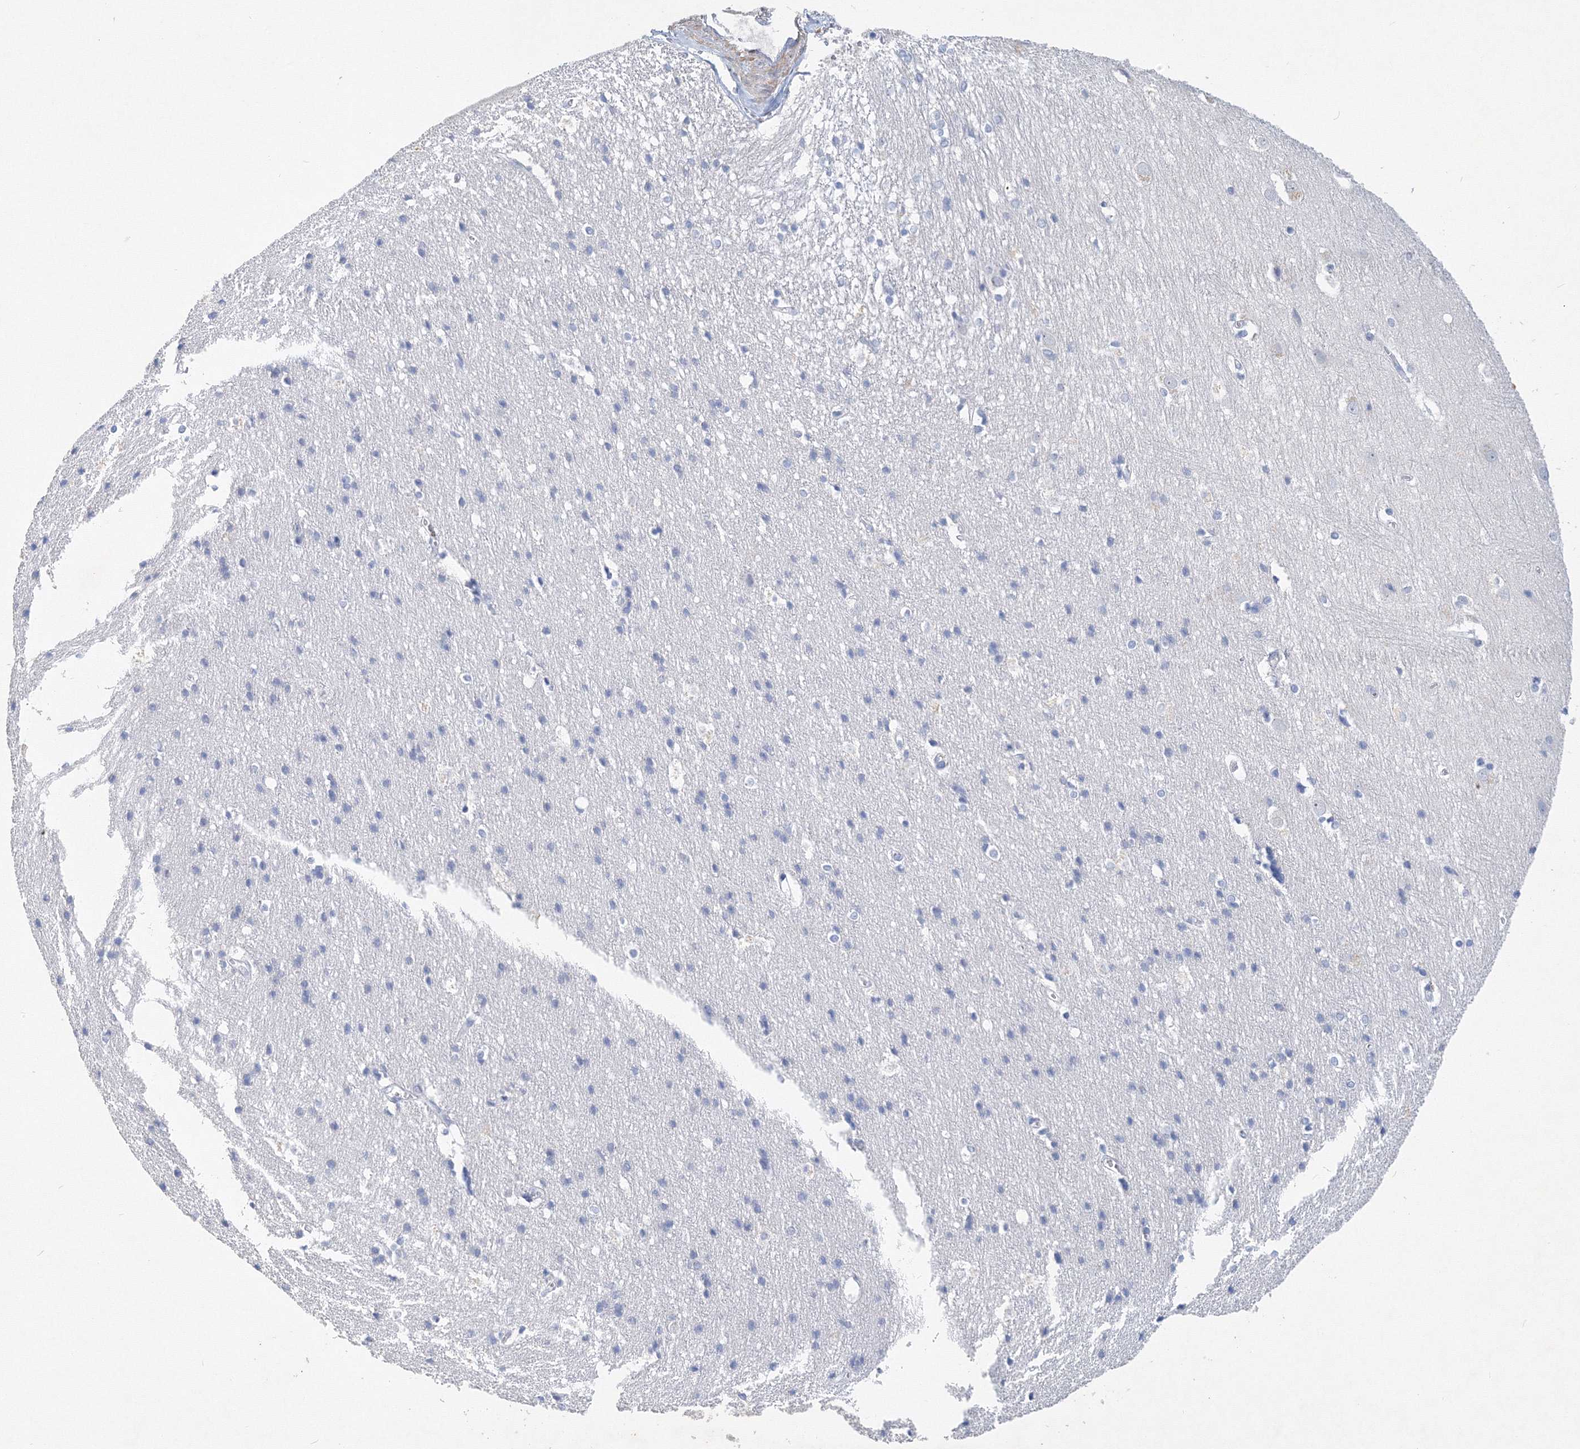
{"staining": {"intensity": "negative", "quantity": "none", "location": "none"}, "tissue": "cerebral cortex", "cell_type": "Endothelial cells", "image_type": "normal", "snomed": [{"axis": "morphology", "description": "Normal tissue, NOS"}, {"axis": "topography", "description": "Cerebral cortex"}], "caption": "DAB immunohistochemical staining of unremarkable cerebral cortex exhibits no significant expression in endothelial cells.", "gene": "OSBPL6", "patient": {"sex": "male", "age": 54}}